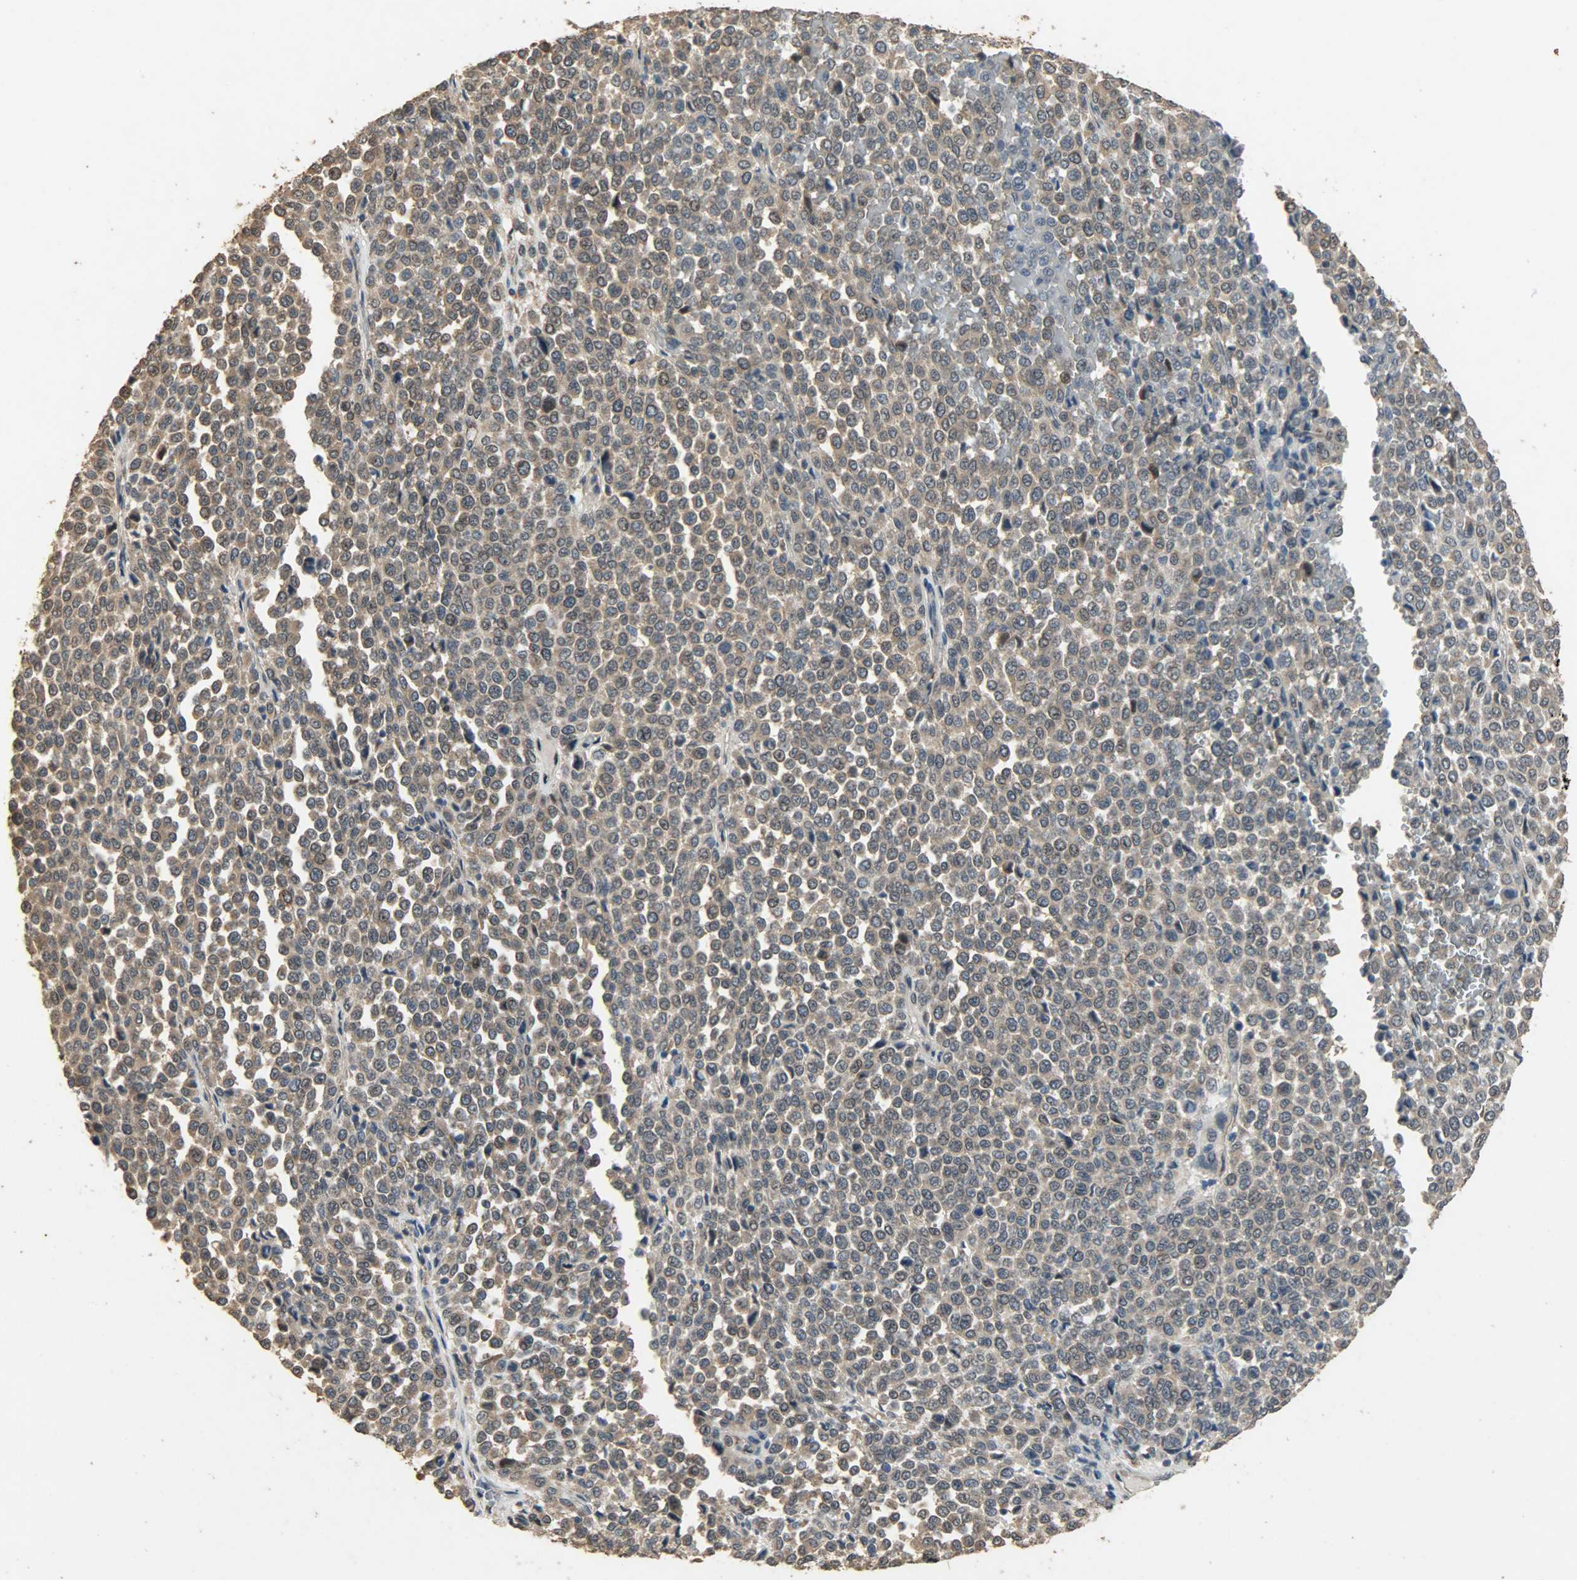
{"staining": {"intensity": "moderate", "quantity": ">75%", "location": "cytoplasmic/membranous"}, "tissue": "melanoma", "cell_type": "Tumor cells", "image_type": "cancer", "snomed": [{"axis": "morphology", "description": "Malignant melanoma, Metastatic site"}, {"axis": "topography", "description": "Pancreas"}], "caption": "Tumor cells reveal moderate cytoplasmic/membranous expression in about >75% of cells in malignant melanoma (metastatic site).", "gene": "CDKN2C", "patient": {"sex": "female", "age": 30}}